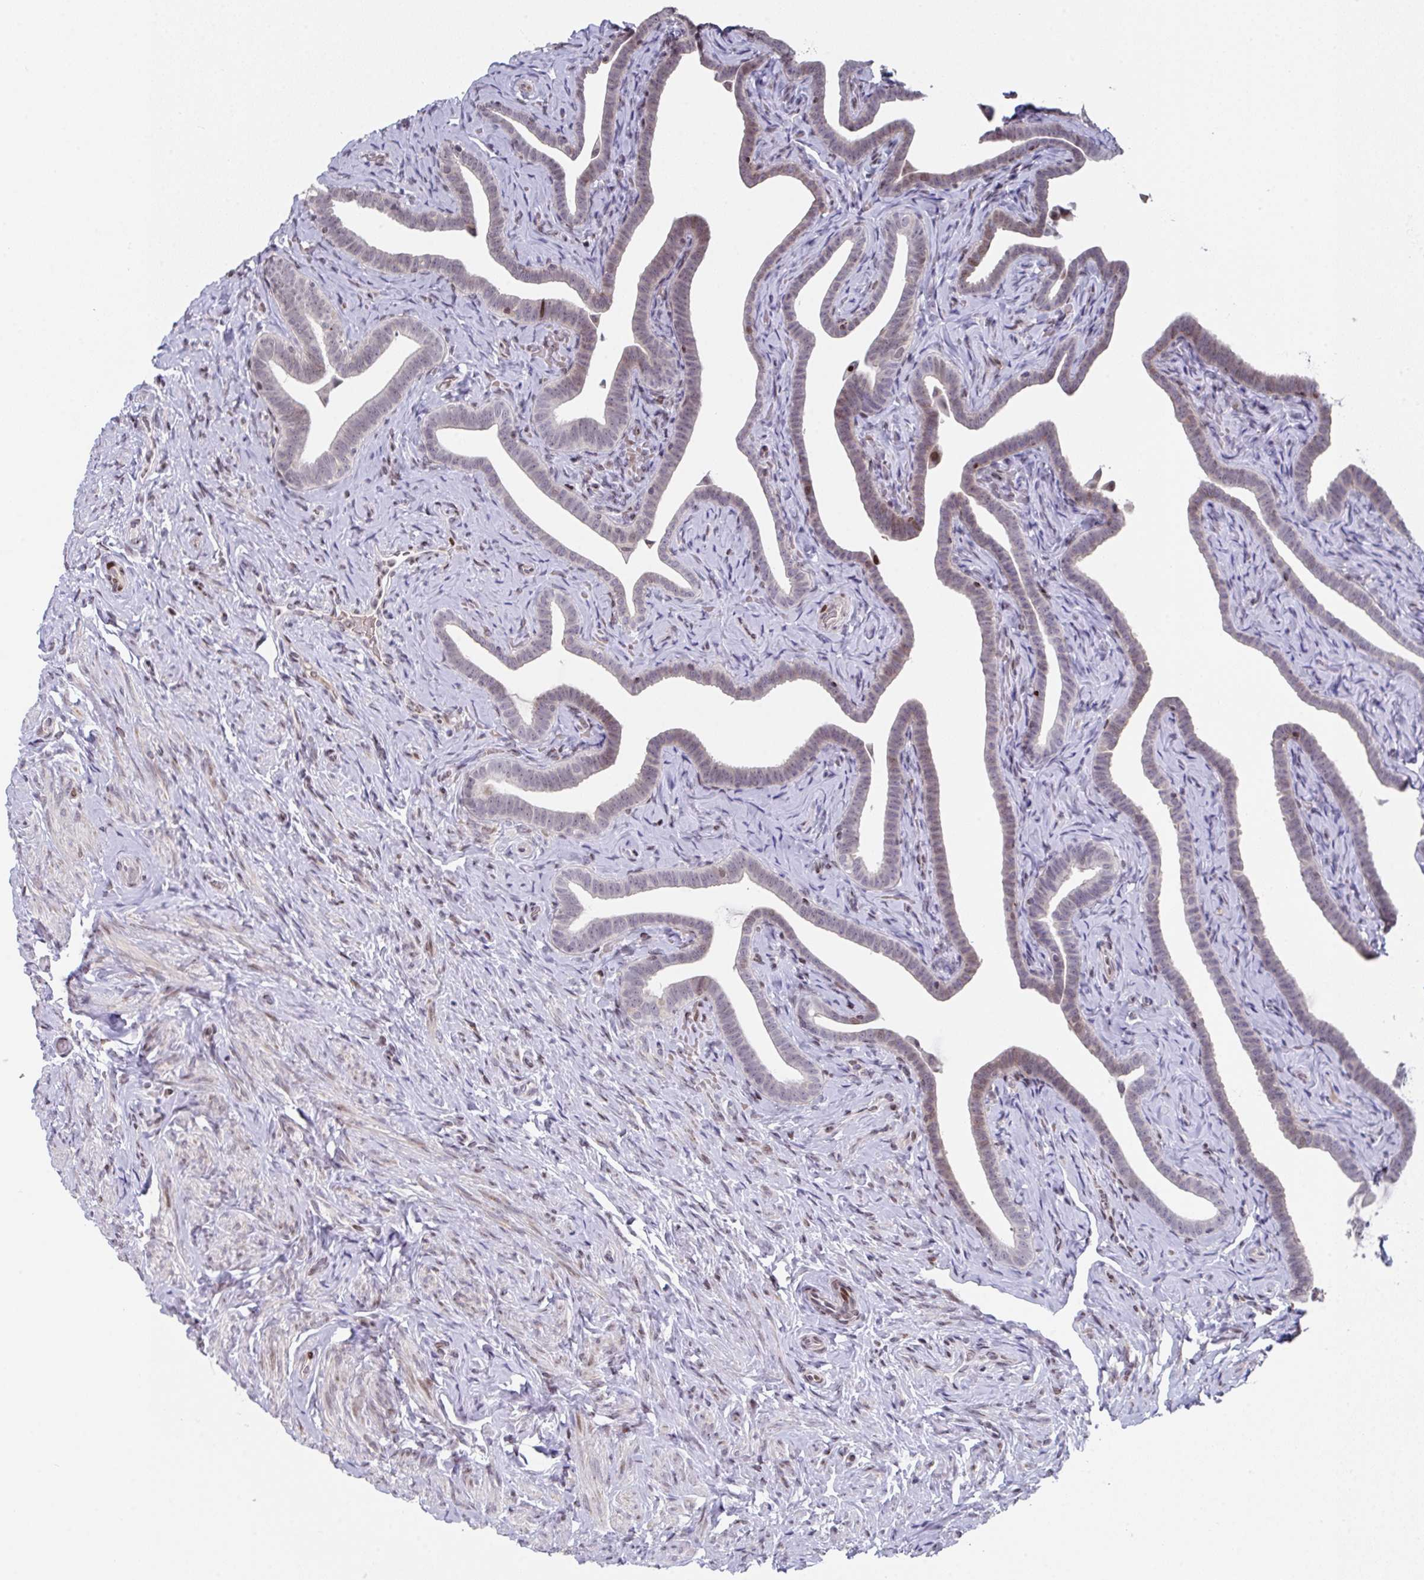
{"staining": {"intensity": "moderate", "quantity": "25%-75%", "location": "nuclear"}, "tissue": "fallopian tube", "cell_type": "Glandular cells", "image_type": "normal", "snomed": [{"axis": "morphology", "description": "Normal tissue, NOS"}, {"axis": "topography", "description": "Fallopian tube"}], "caption": "A micrograph showing moderate nuclear staining in approximately 25%-75% of glandular cells in benign fallopian tube, as visualized by brown immunohistochemical staining.", "gene": "PCDHB8", "patient": {"sex": "female", "age": 69}}